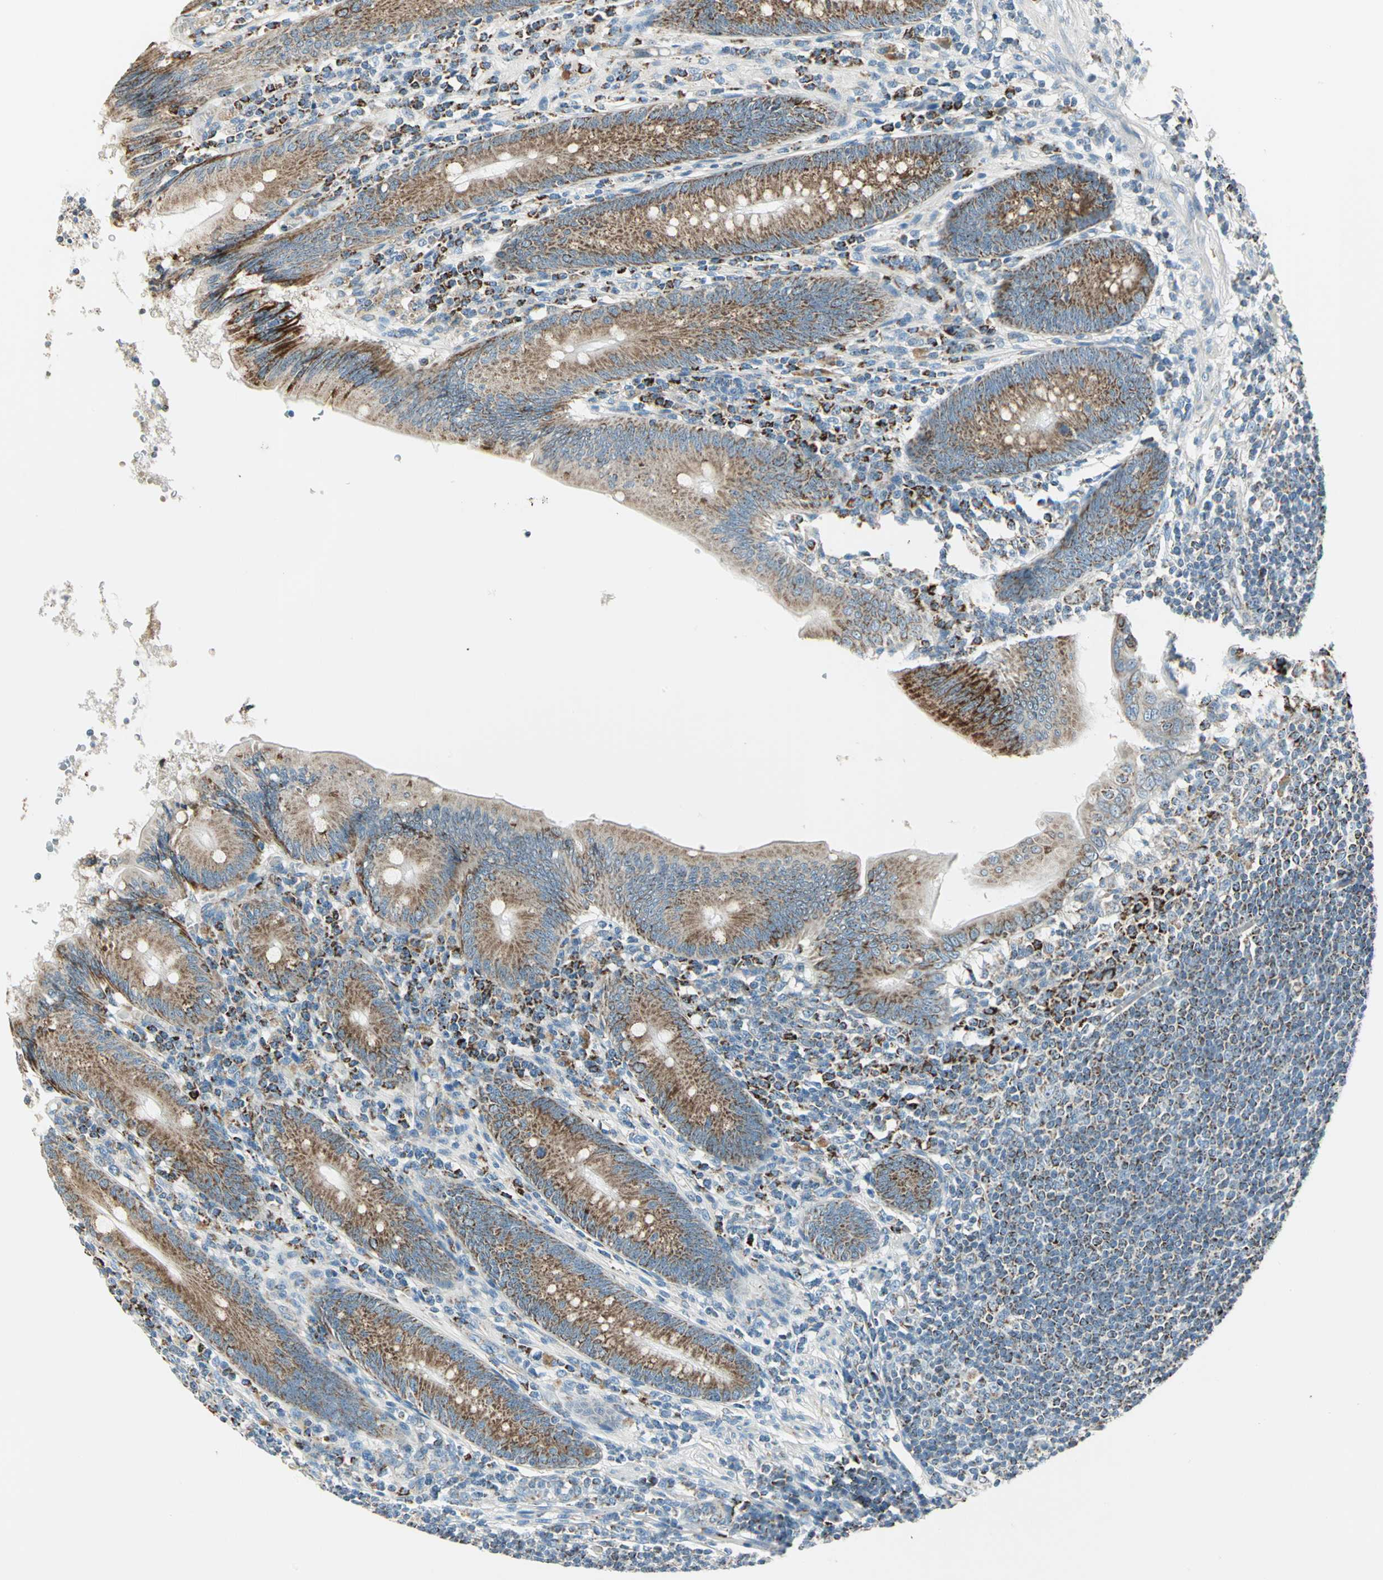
{"staining": {"intensity": "moderate", "quantity": ">75%", "location": "cytoplasmic/membranous"}, "tissue": "appendix", "cell_type": "Glandular cells", "image_type": "normal", "snomed": [{"axis": "morphology", "description": "Normal tissue, NOS"}, {"axis": "morphology", "description": "Inflammation, NOS"}, {"axis": "topography", "description": "Appendix"}], "caption": "Protein staining of unremarkable appendix demonstrates moderate cytoplasmic/membranous positivity in approximately >75% of glandular cells.", "gene": "ACADM", "patient": {"sex": "male", "age": 46}}